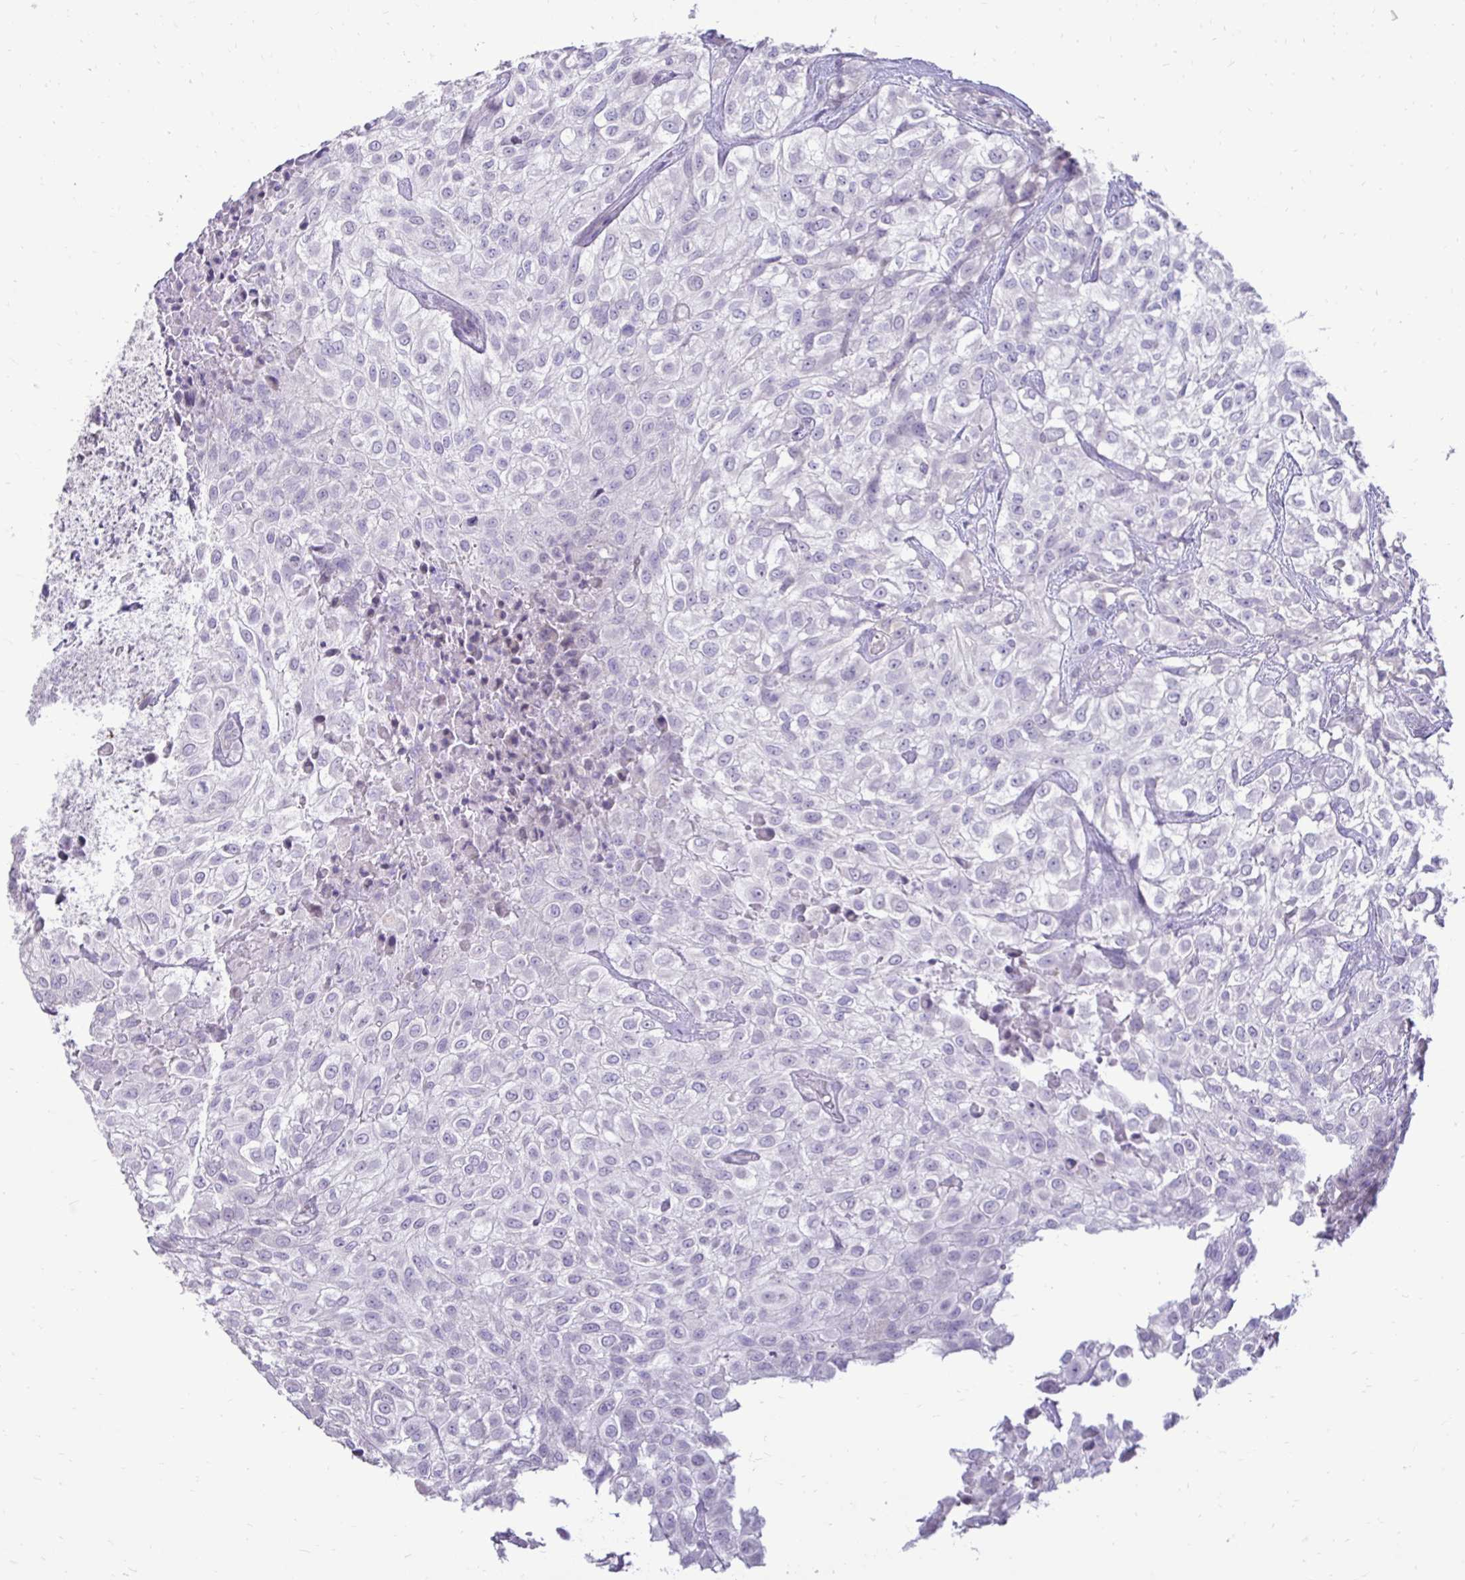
{"staining": {"intensity": "negative", "quantity": "none", "location": "none"}, "tissue": "urothelial cancer", "cell_type": "Tumor cells", "image_type": "cancer", "snomed": [{"axis": "morphology", "description": "Urothelial carcinoma, High grade"}, {"axis": "topography", "description": "Urinary bladder"}], "caption": "Urothelial carcinoma (high-grade) stained for a protein using IHC reveals no positivity tumor cells.", "gene": "GAS2", "patient": {"sex": "male", "age": 56}}